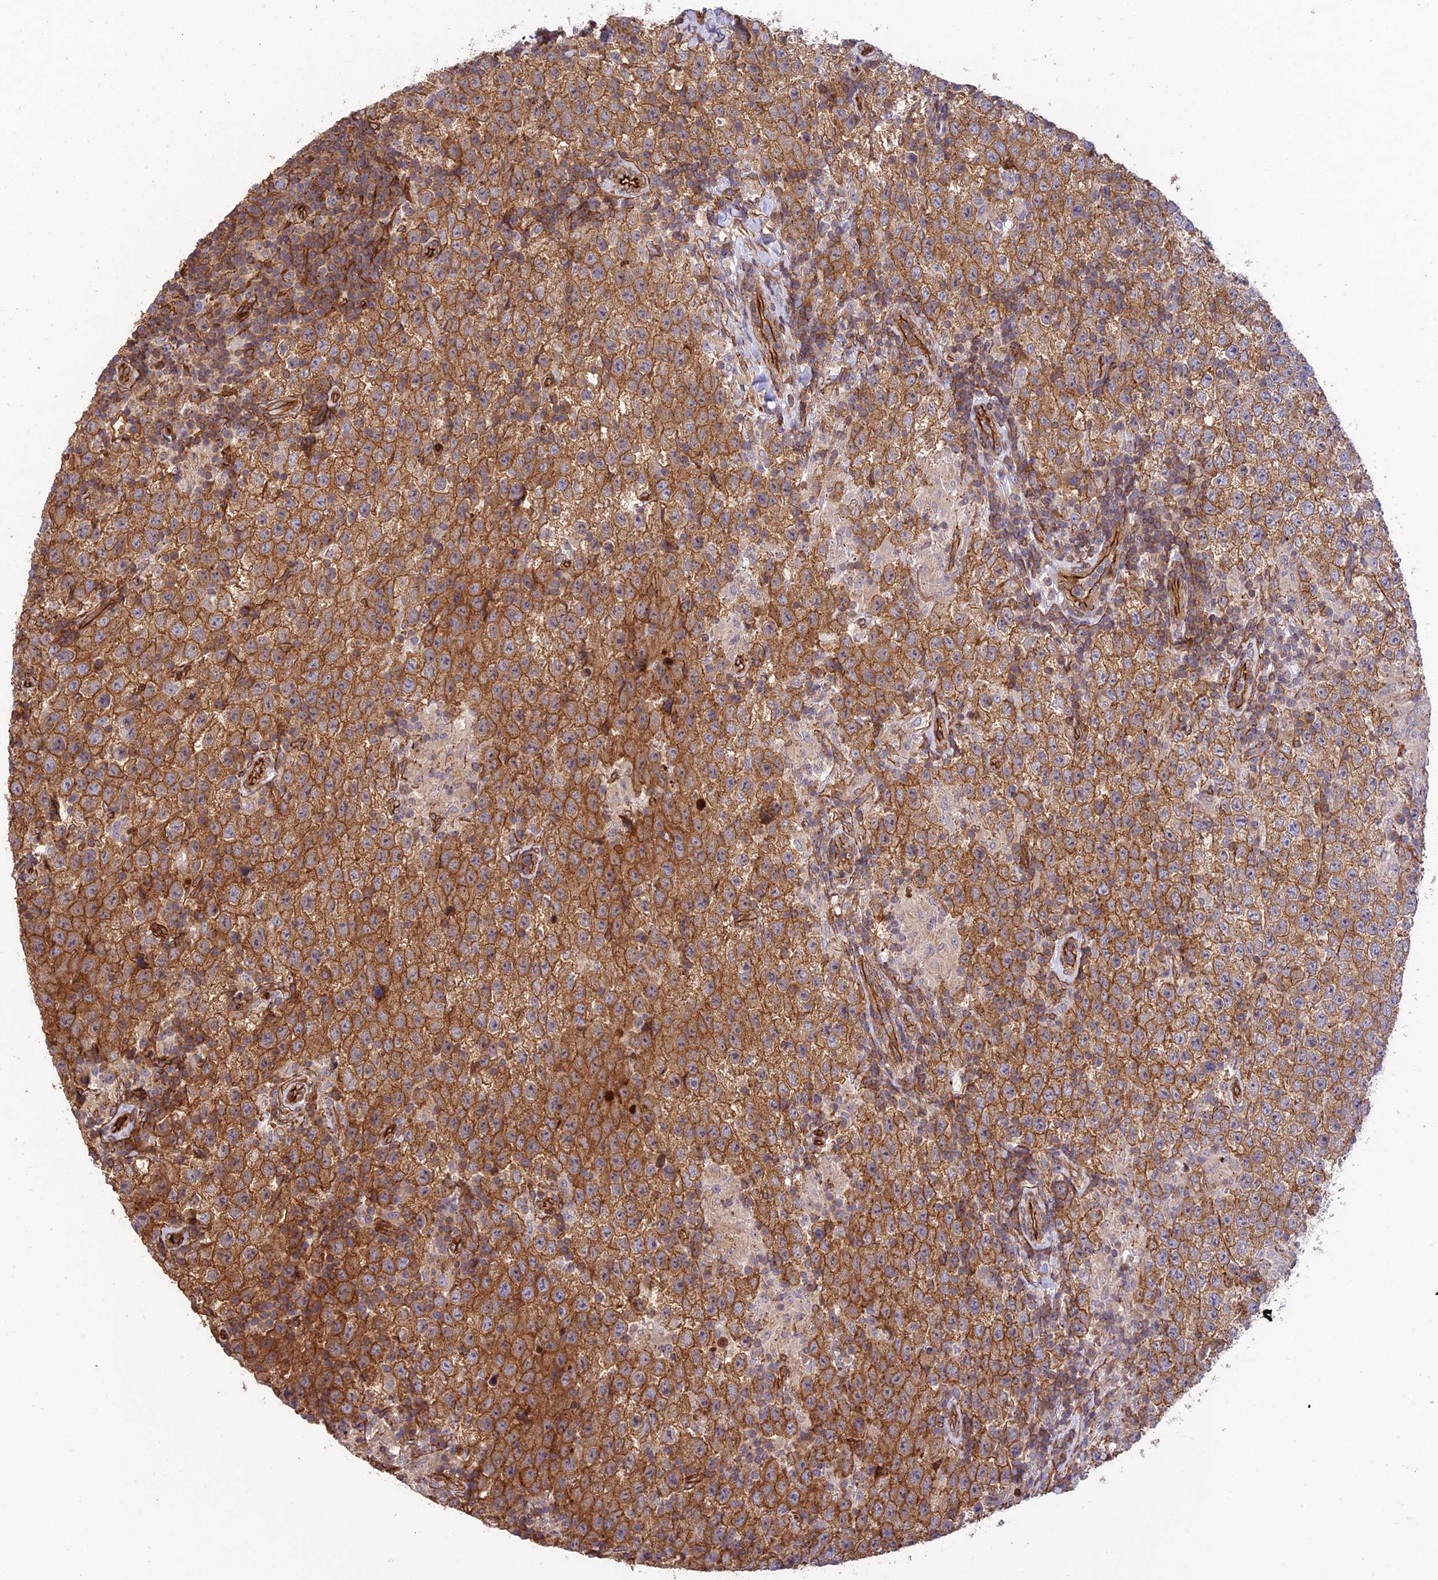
{"staining": {"intensity": "strong", "quantity": ">75%", "location": "cytoplasmic/membranous"}, "tissue": "testis cancer", "cell_type": "Tumor cells", "image_type": "cancer", "snomed": [{"axis": "morphology", "description": "Seminoma, NOS"}, {"axis": "morphology", "description": "Carcinoma, Embryonal, NOS"}, {"axis": "topography", "description": "Testis"}], "caption": "Immunohistochemical staining of human embryonal carcinoma (testis) shows high levels of strong cytoplasmic/membranous protein expression in about >75% of tumor cells. Immunohistochemistry (ihc) stains the protein in brown and the nuclei are stained blue.", "gene": "HOMER2", "patient": {"sex": "male", "age": 41}}